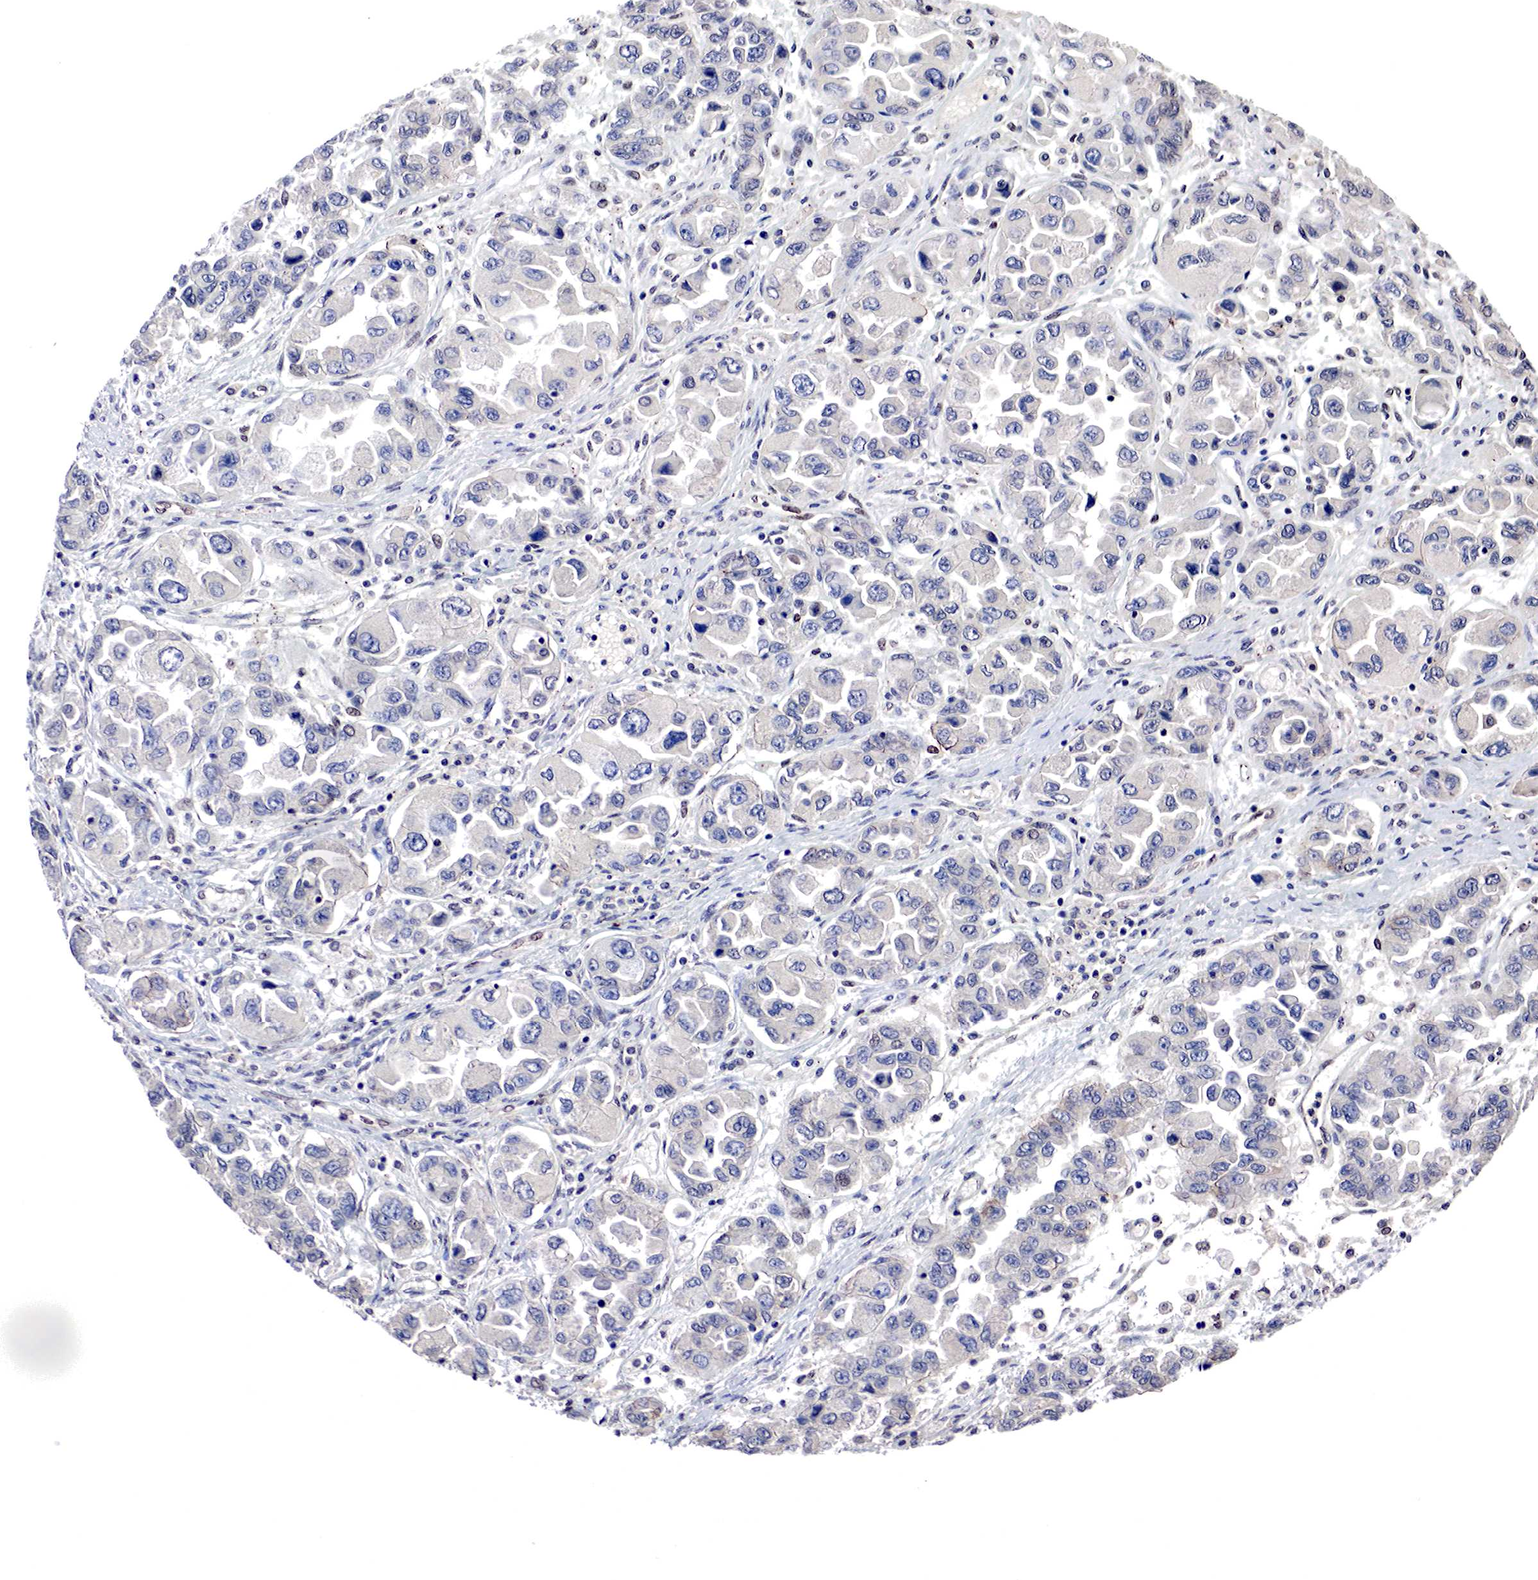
{"staining": {"intensity": "weak", "quantity": "<25%", "location": "nuclear"}, "tissue": "ovarian cancer", "cell_type": "Tumor cells", "image_type": "cancer", "snomed": [{"axis": "morphology", "description": "Cystadenocarcinoma, serous, NOS"}, {"axis": "topography", "description": "Ovary"}], "caption": "This is an IHC histopathology image of human serous cystadenocarcinoma (ovarian). There is no expression in tumor cells.", "gene": "DACH2", "patient": {"sex": "female", "age": 84}}